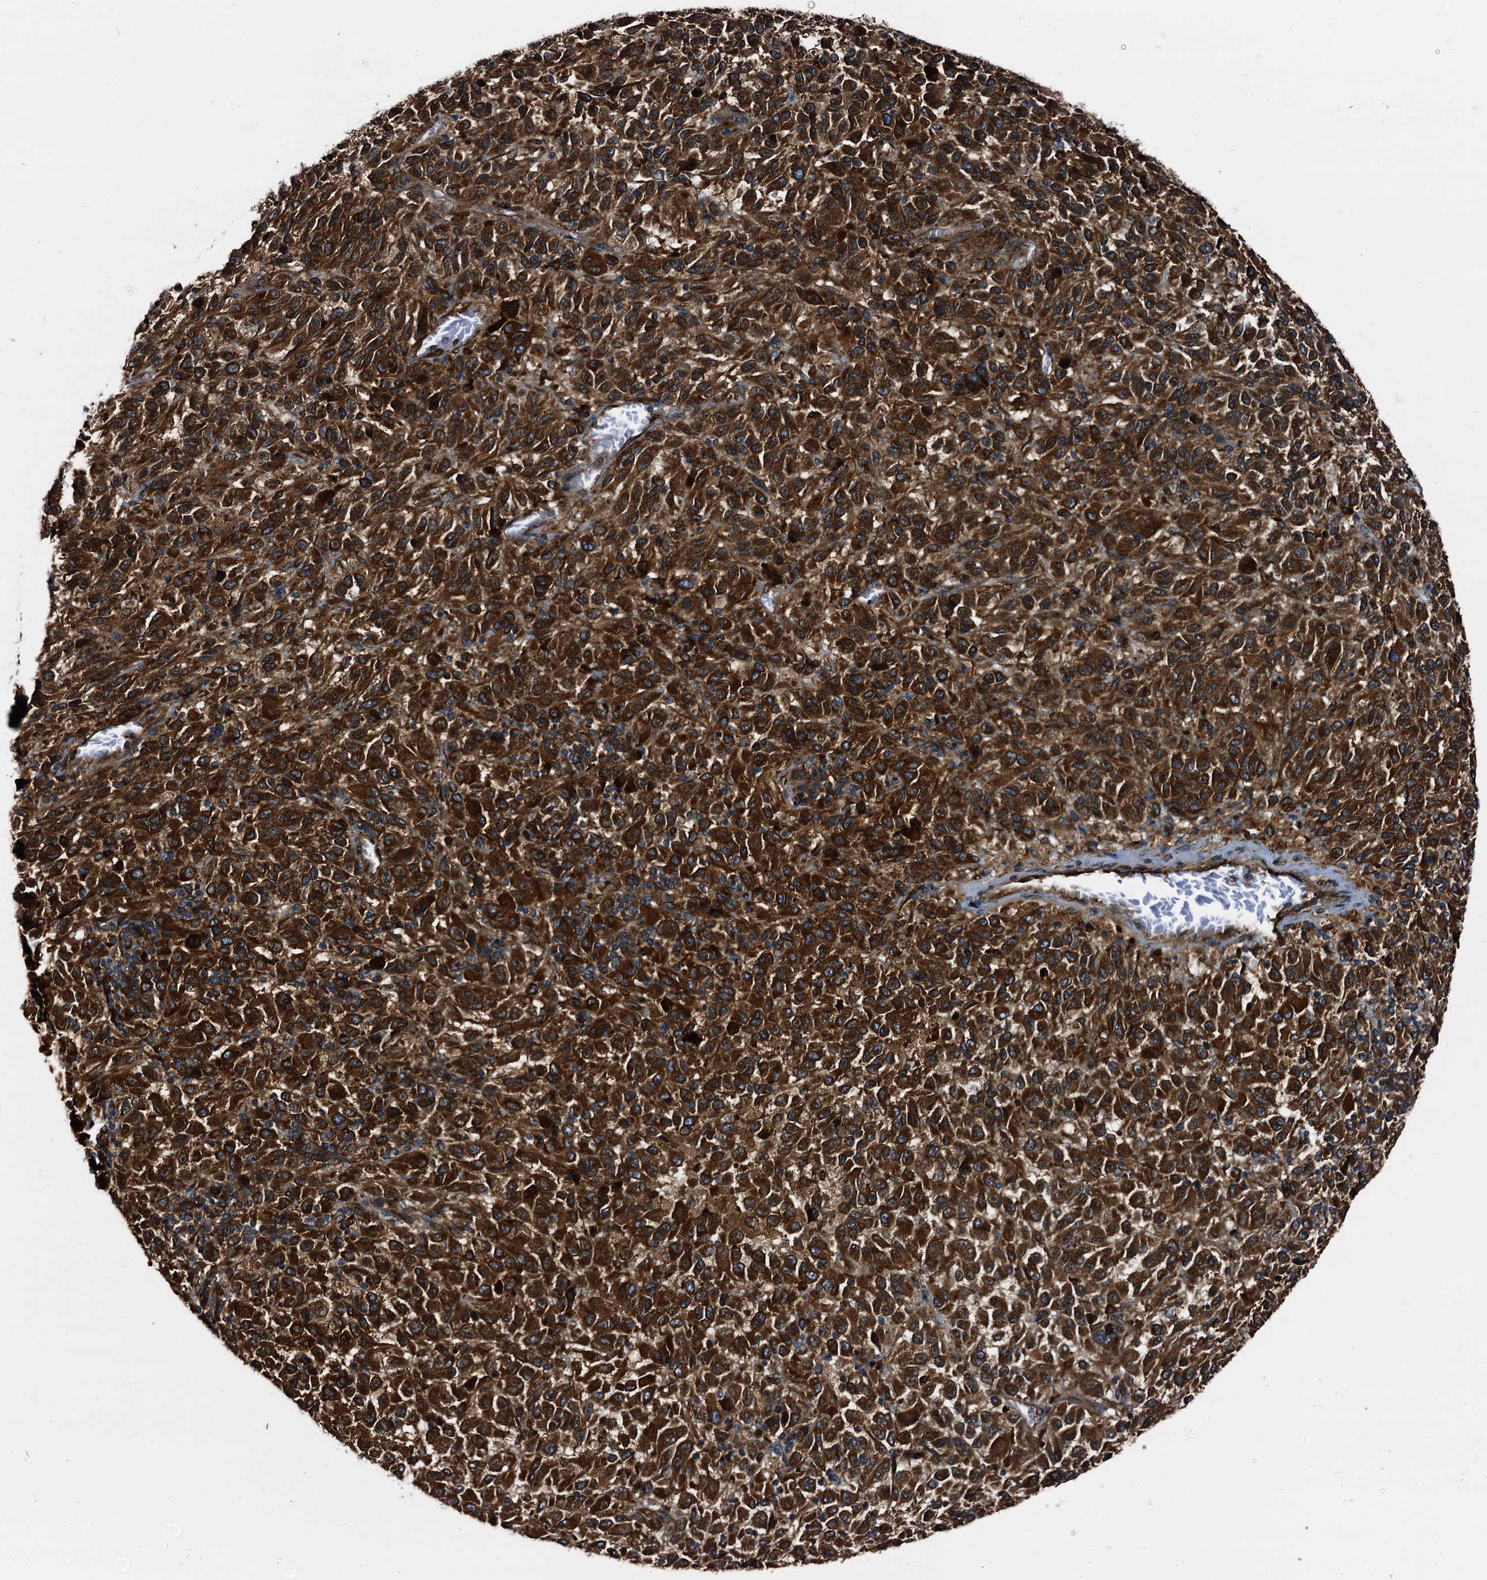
{"staining": {"intensity": "strong", "quantity": ">75%", "location": "cytoplasmic/membranous"}, "tissue": "melanoma", "cell_type": "Tumor cells", "image_type": "cancer", "snomed": [{"axis": "morphology", "description": "Malignant melanoma, Metastatic site"}, {"axis": "topography", "description": "Lung"}], "caption": "An image showing strong cytoplasmic/membranous positivity in approximately >75% of tumor cells in malignant melanoma (metastatic site), as visualized by brown immunohistochemical staining.", "gene": "PEX5", "patient": {"sex": "male", "age": 64}}